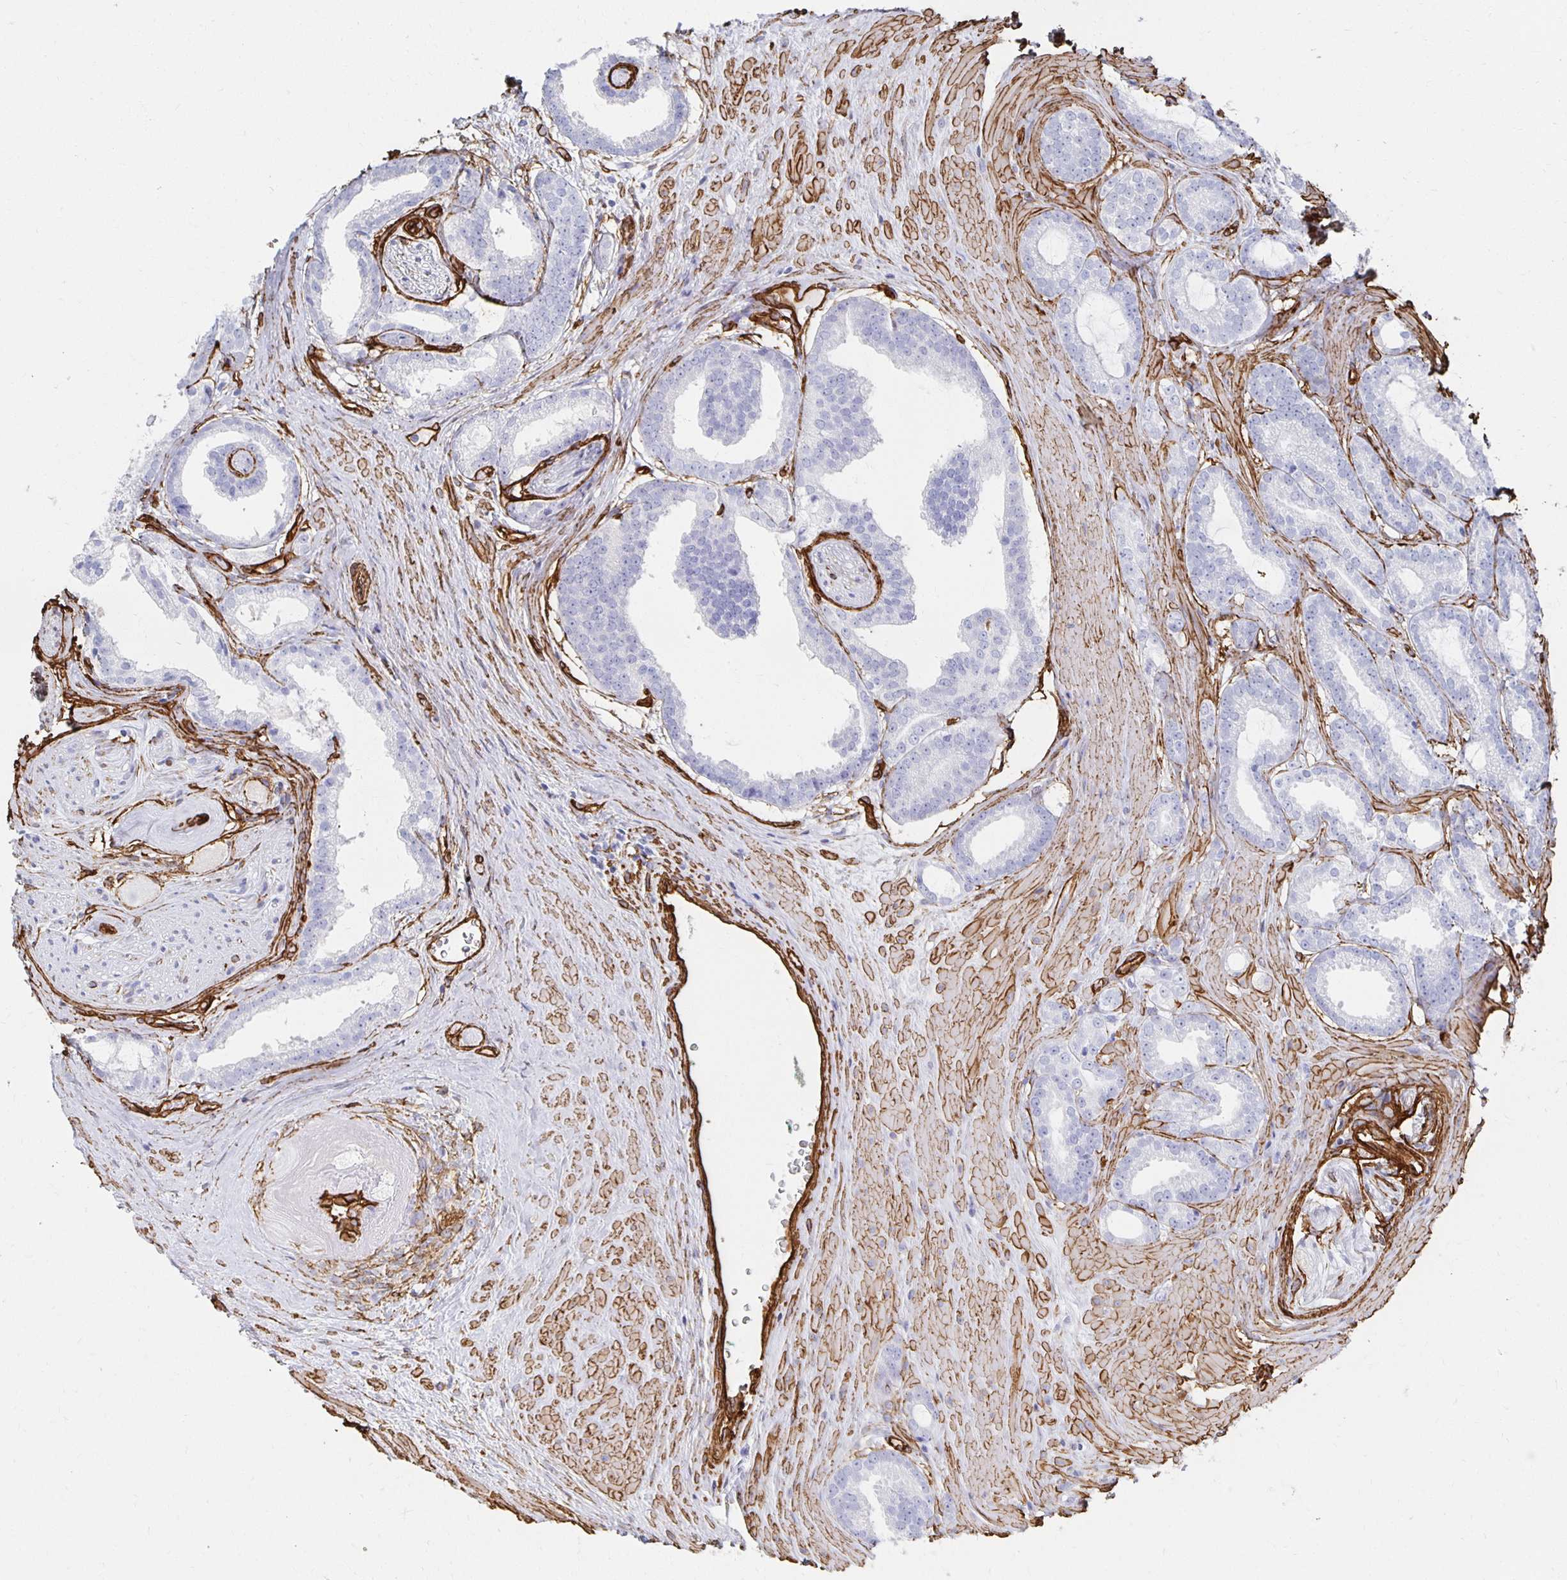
{"staining": {"intensity": "negative", "quantity": "none", "location": "none"}, "tissue": "prostate cancer", "cell_type": "Tumor cells", "image_type": "cancer", "snomed": [{"axis": "morphology", "description": "Adenocarcinoma, Low grade"}, {"axis": "topography", "description": "Prostate"}], "caption": "The histopathology image displays no significant staining in tumor cells of prostate adenocarcinoma (low-grade).", "gene": "VIPR2", "patient": {"sex": "male", "age": 65}}